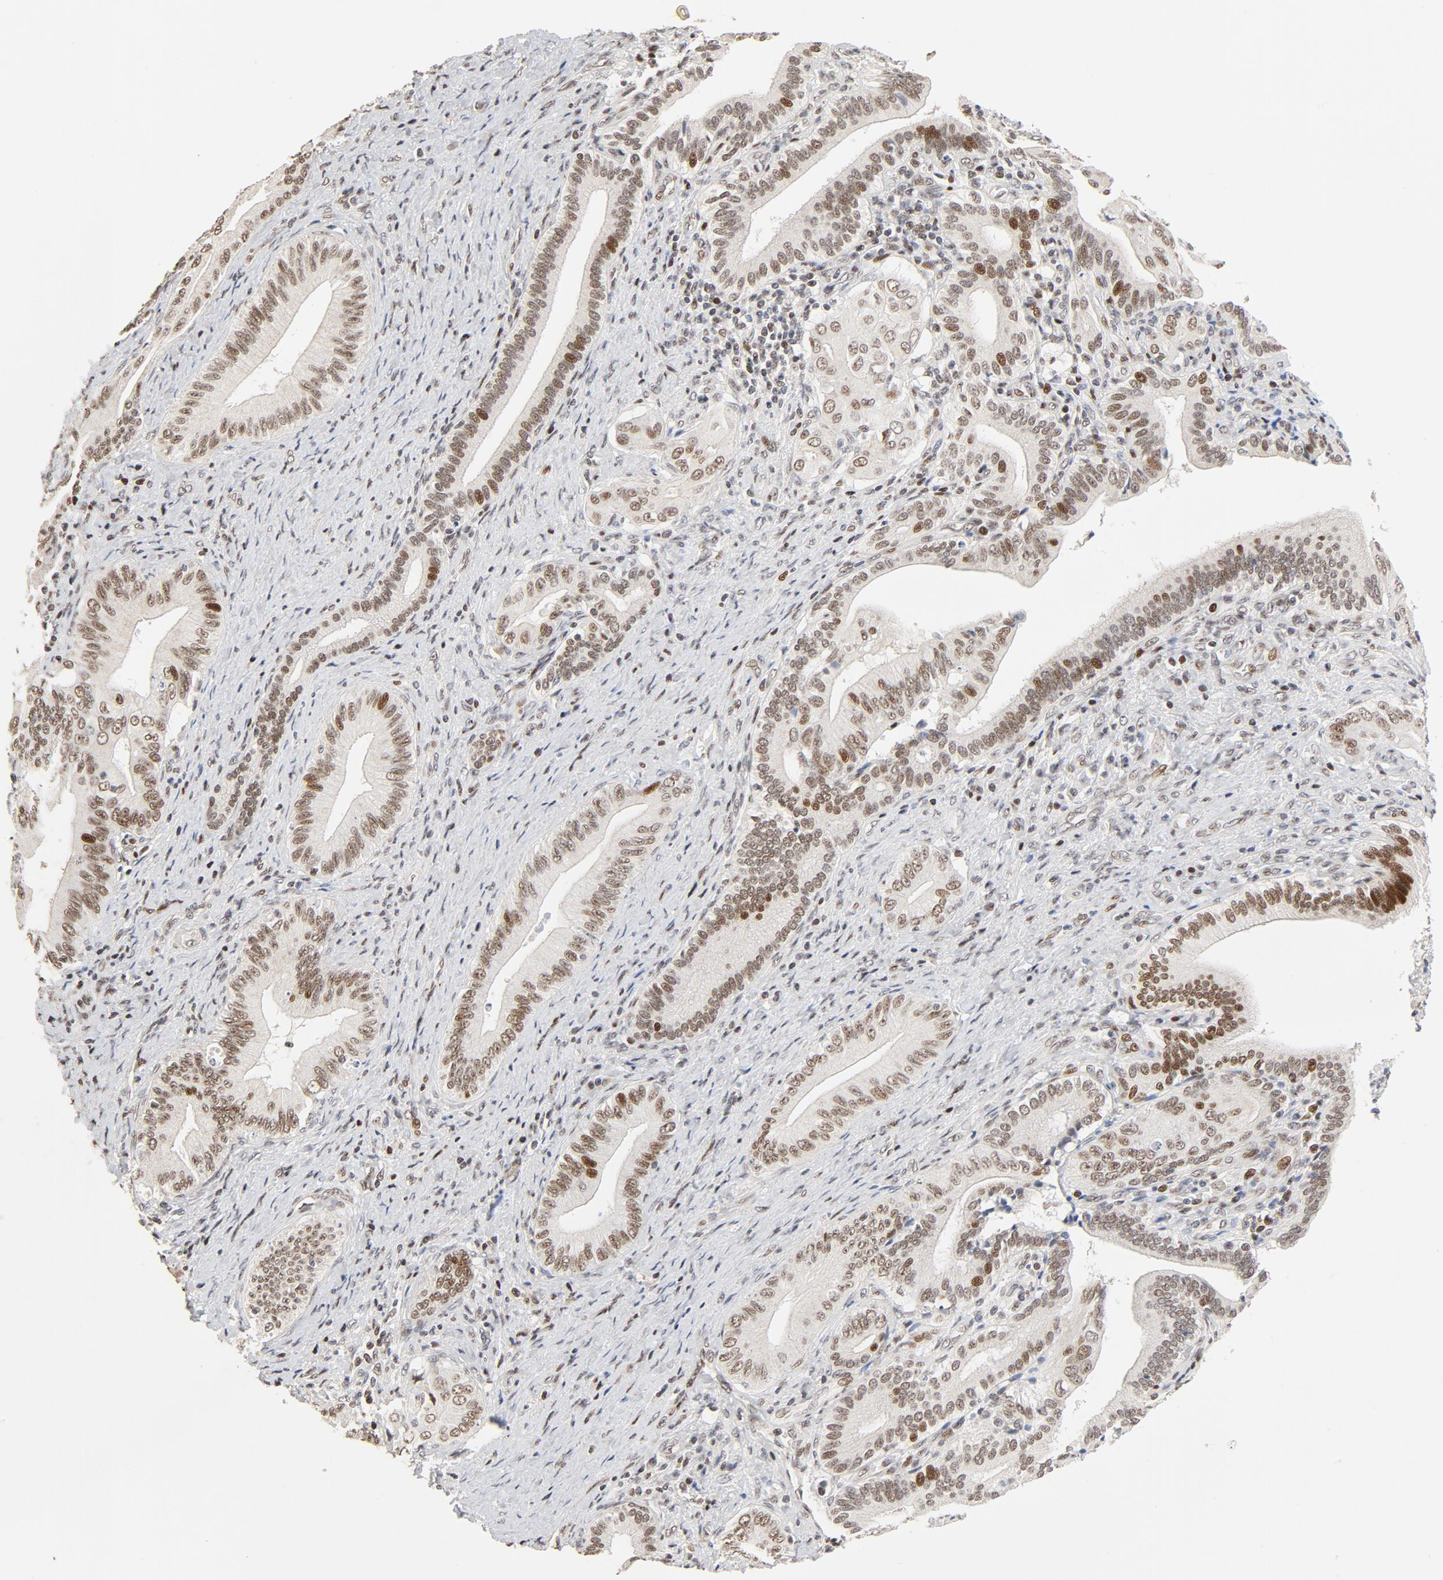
{"staining": {"intensity": "moderate", "quantity": ">75%", "location": "nuclear"}, "tissue": "liver cancer", "cell_type": "Tumor cells", "image_type": "cancer", "snomed": [{"axis": "morphology", "description": "Cholangiocarcinoma"}, {"axis": "topography", "description": "Liver"}], "caption": "Moderate nuclear positivity is seen in approximately >75% of tumor cells in liver cholangiocarcinoma. (DAB IHC with brightfield microscopy, high magnification).", "gene": "GTF2I", "patient": {"sex": "male", "age": 58}}